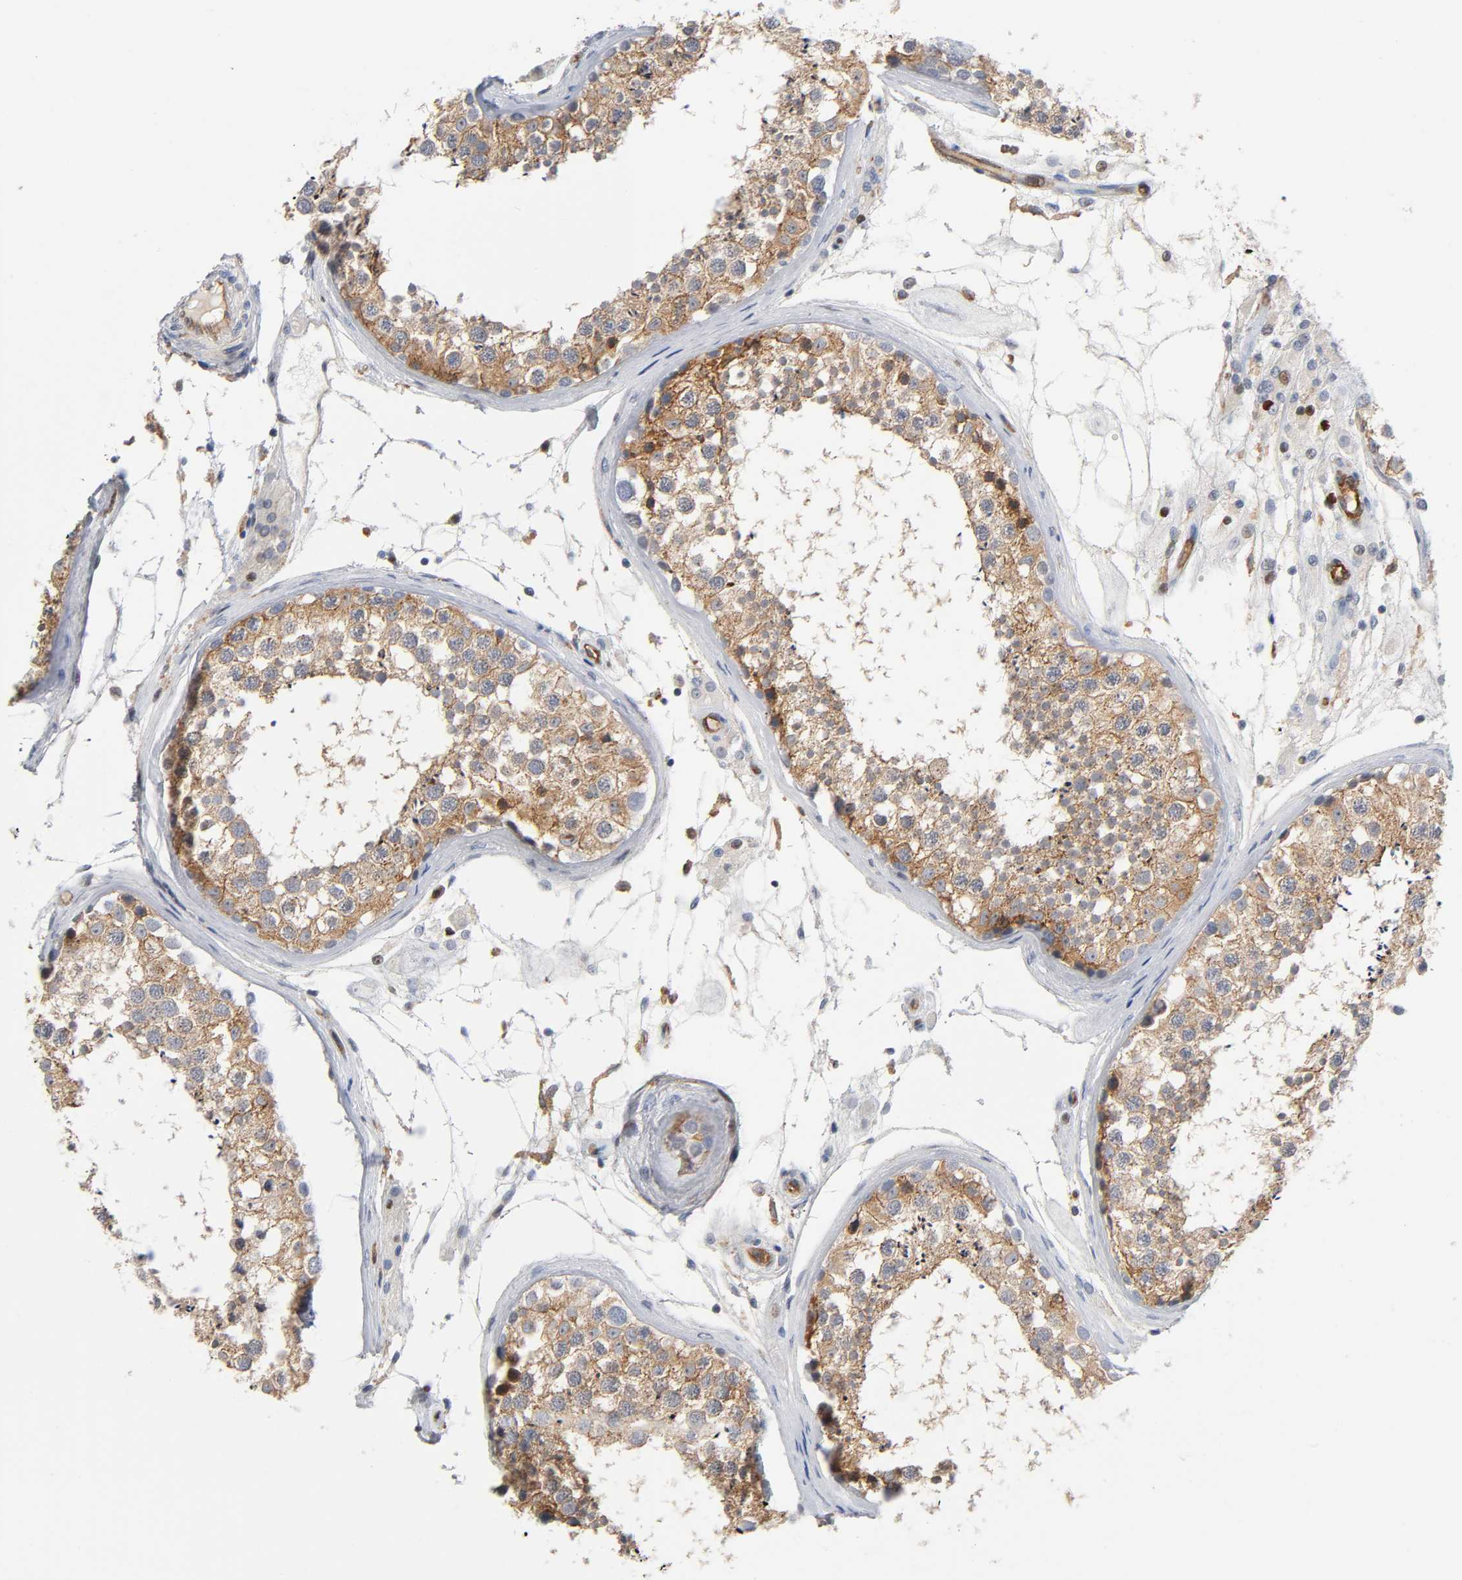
{"staining": {"intensity": "moderate", "quantity": ">75%", "location": "cytoplasmic/membranous"}, "tissue": "testis", "cell_type": "Cells in seminiferous ducts", "image_type": "normal", "snomed": [{"axis": "morphology", "description": "Normal tissue, NOS"}, {"axis": "topography", "description": "Testis"}], "caption": "Benign testis displays moderate cytoplasmic/membranous positivity in about >75% of cells in seminiferous ducts, visualized by immunohistochemistry. The staining was performed using DAB to visualize the protein expression in brown, while the nuclei were stained in blue with hematoxylin (Magnification: 20x).", "gene": "CD2AP", "patient": {"sex": "male", "age": 46}}